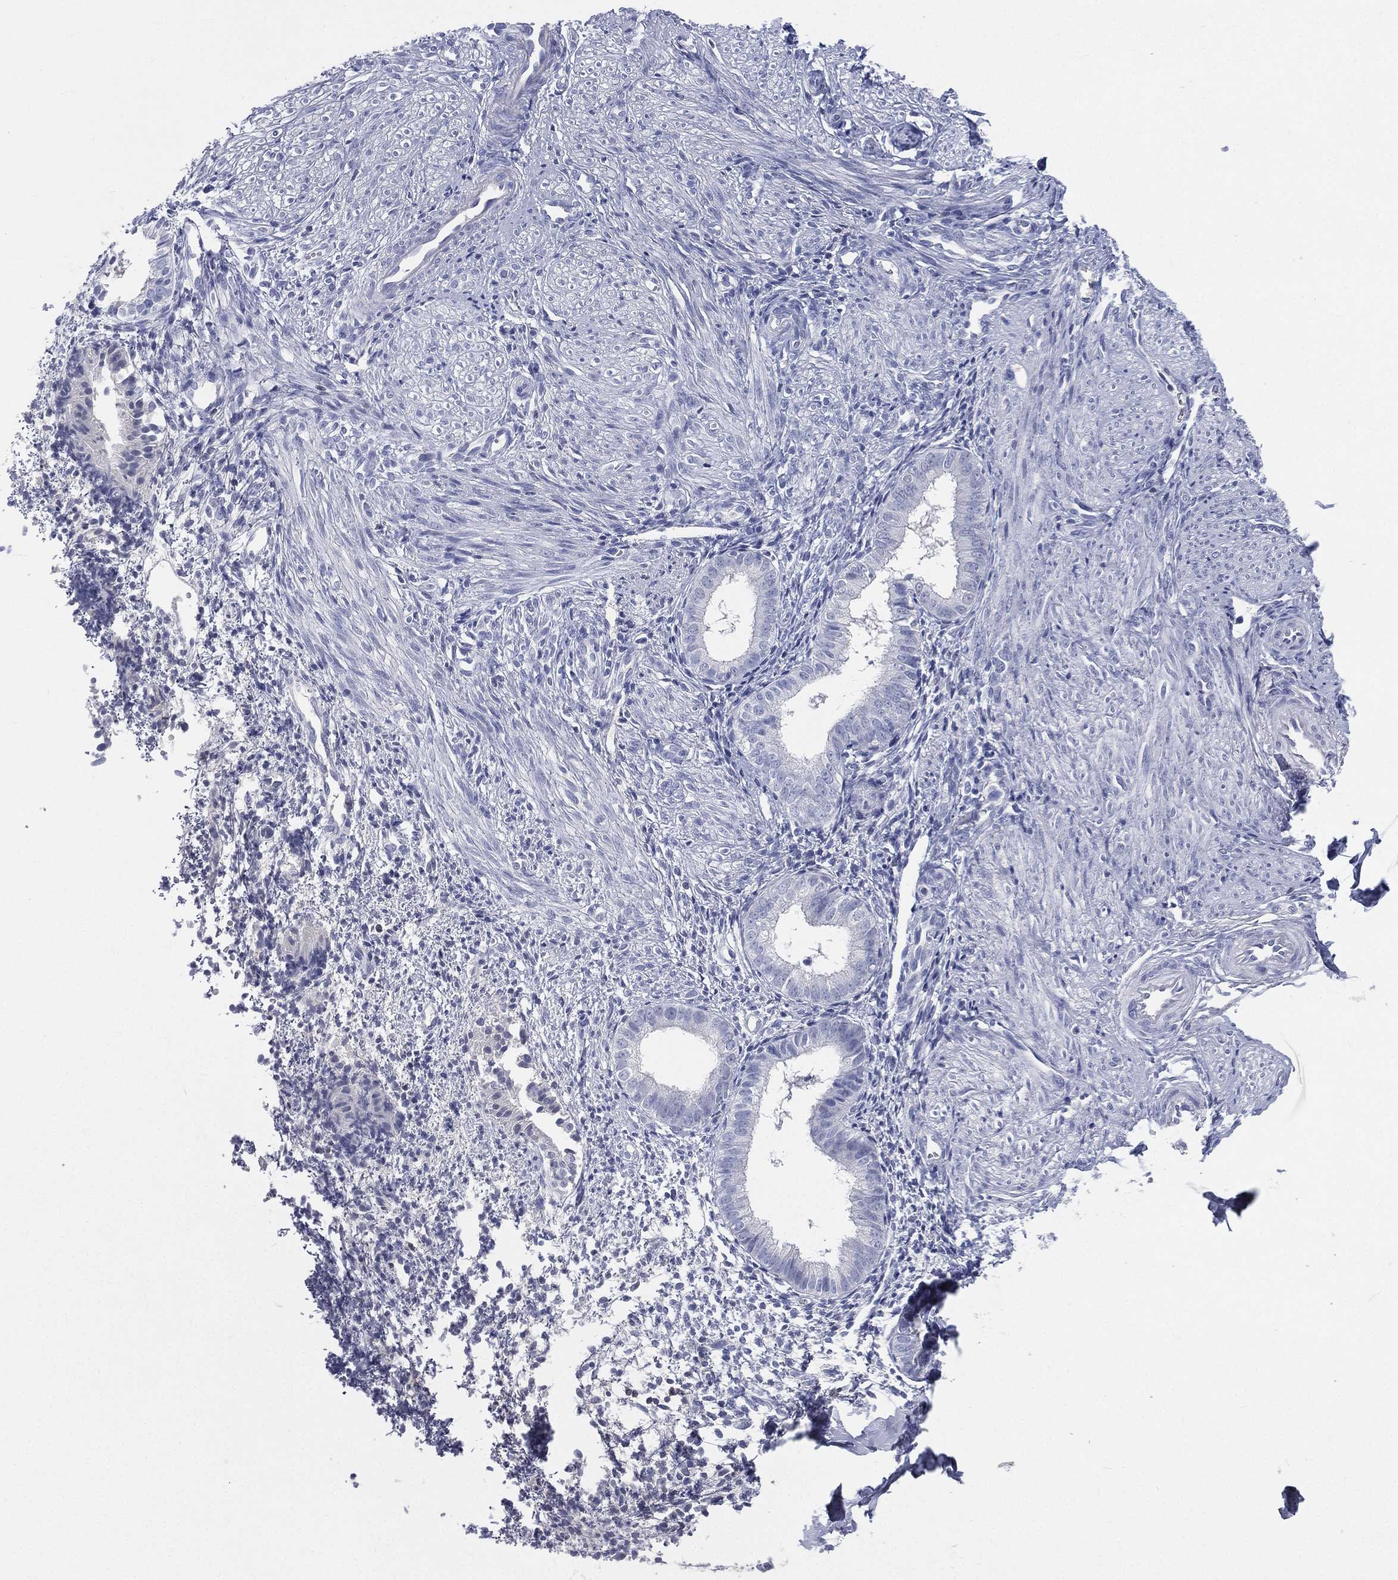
{"staining": {"intensity": "negative", "quantity": "none", "location": "none"}, "tissue": "endometrium", "cell_type": "Cells in endometrial stroma", "image_type": "normal", "snomed": [{"axis": "morphology", "description": "Normal tissue, NOS"}, {"axis": "topography", "description": "Endometrium"}], "caption": "High magnification brightfield microscopy of normal endometrium stained with DAB (brown) and counterstained with hematoxylin (blue): cells in endometrial stroma show no significant staining.", "gene": "CD3D", "patient": {"sex": "female", "age": 47}}